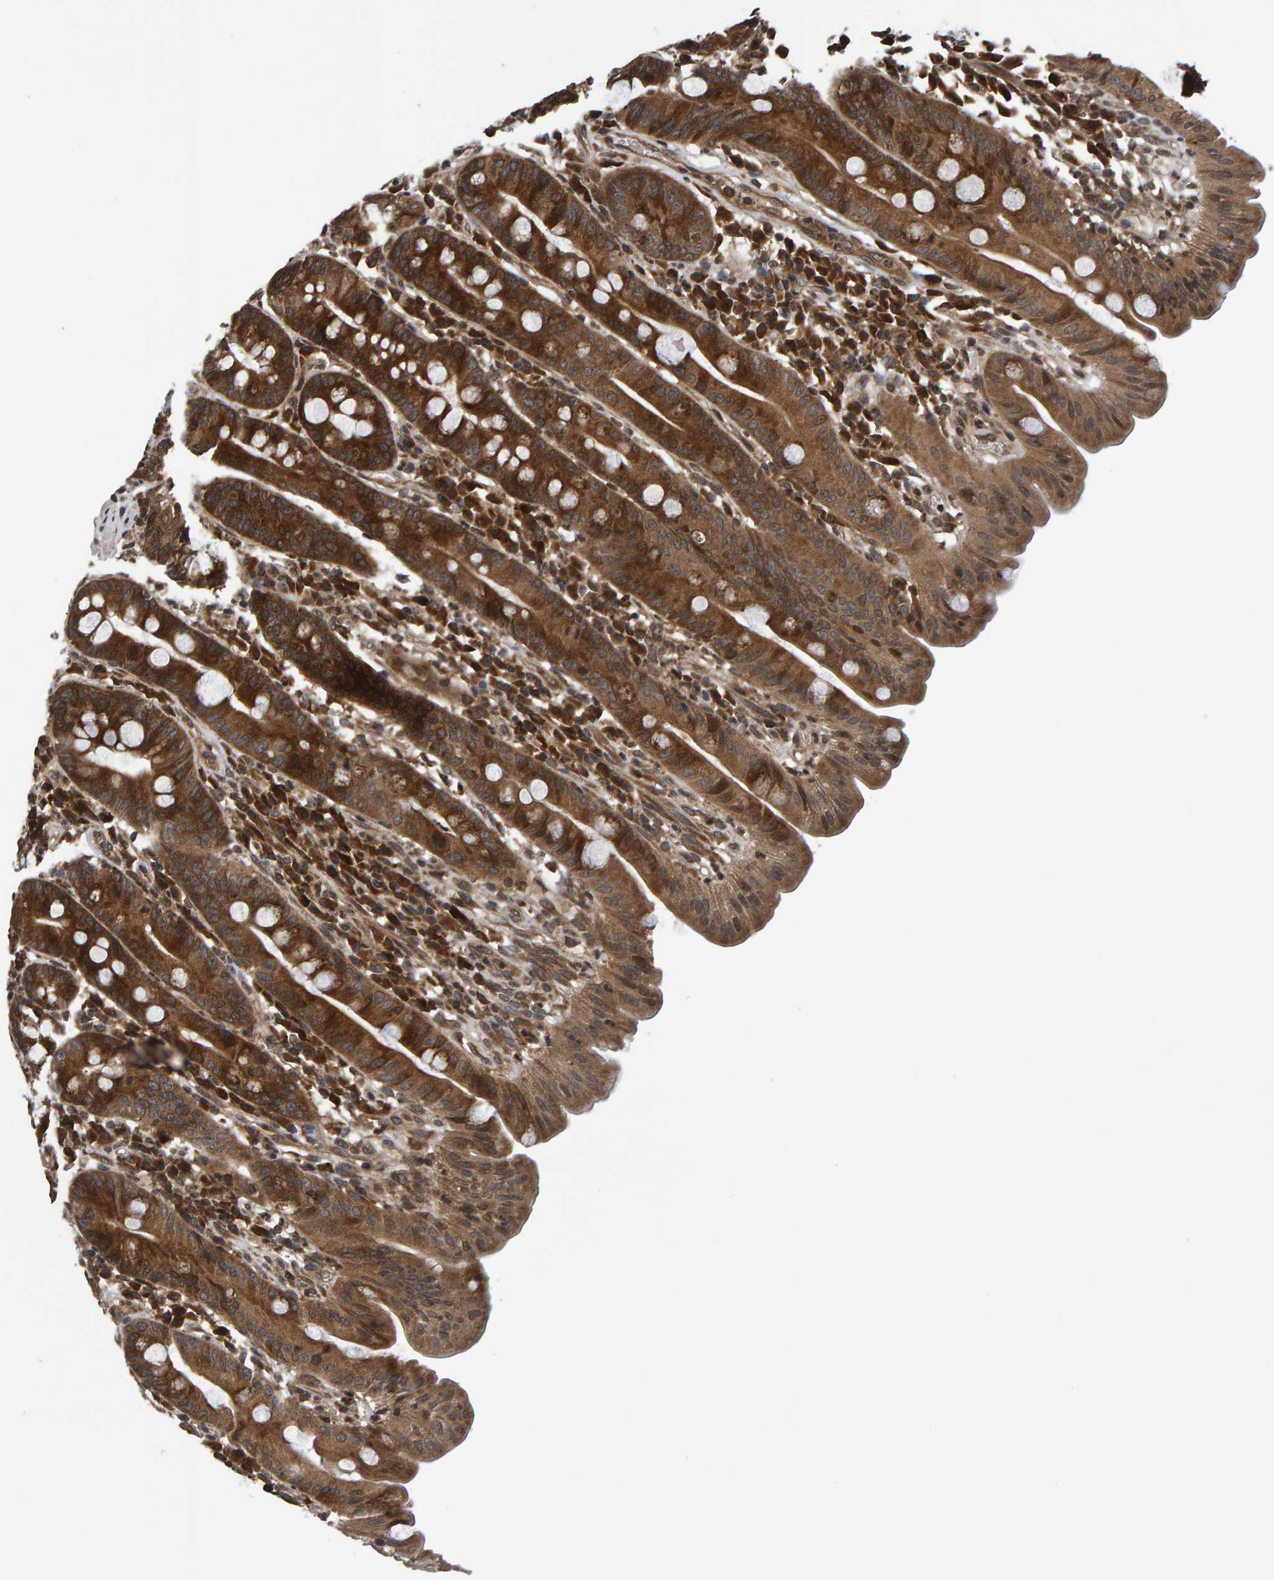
{"staining": {"intensity": "strong", "quantity": ">75%", "location": "cytoplasmic/membranous"}, "tissue": "duodenum", "cell_type": "Glandular cells", "image_type": "normal", "snomed": [{"axis": "morphology", "description": "Normal tissue, NOS"}, {"axis": "topography", "description": "Duodenum"}], "caption": "An image showing strong cytoplasmic/membranous positivity in about >75% of glandular cells in benign duodenum, as visualized by brown immunohistochemical staining.", "gene": "GAB2", "patient": {"sex": "male", "age": 50}}